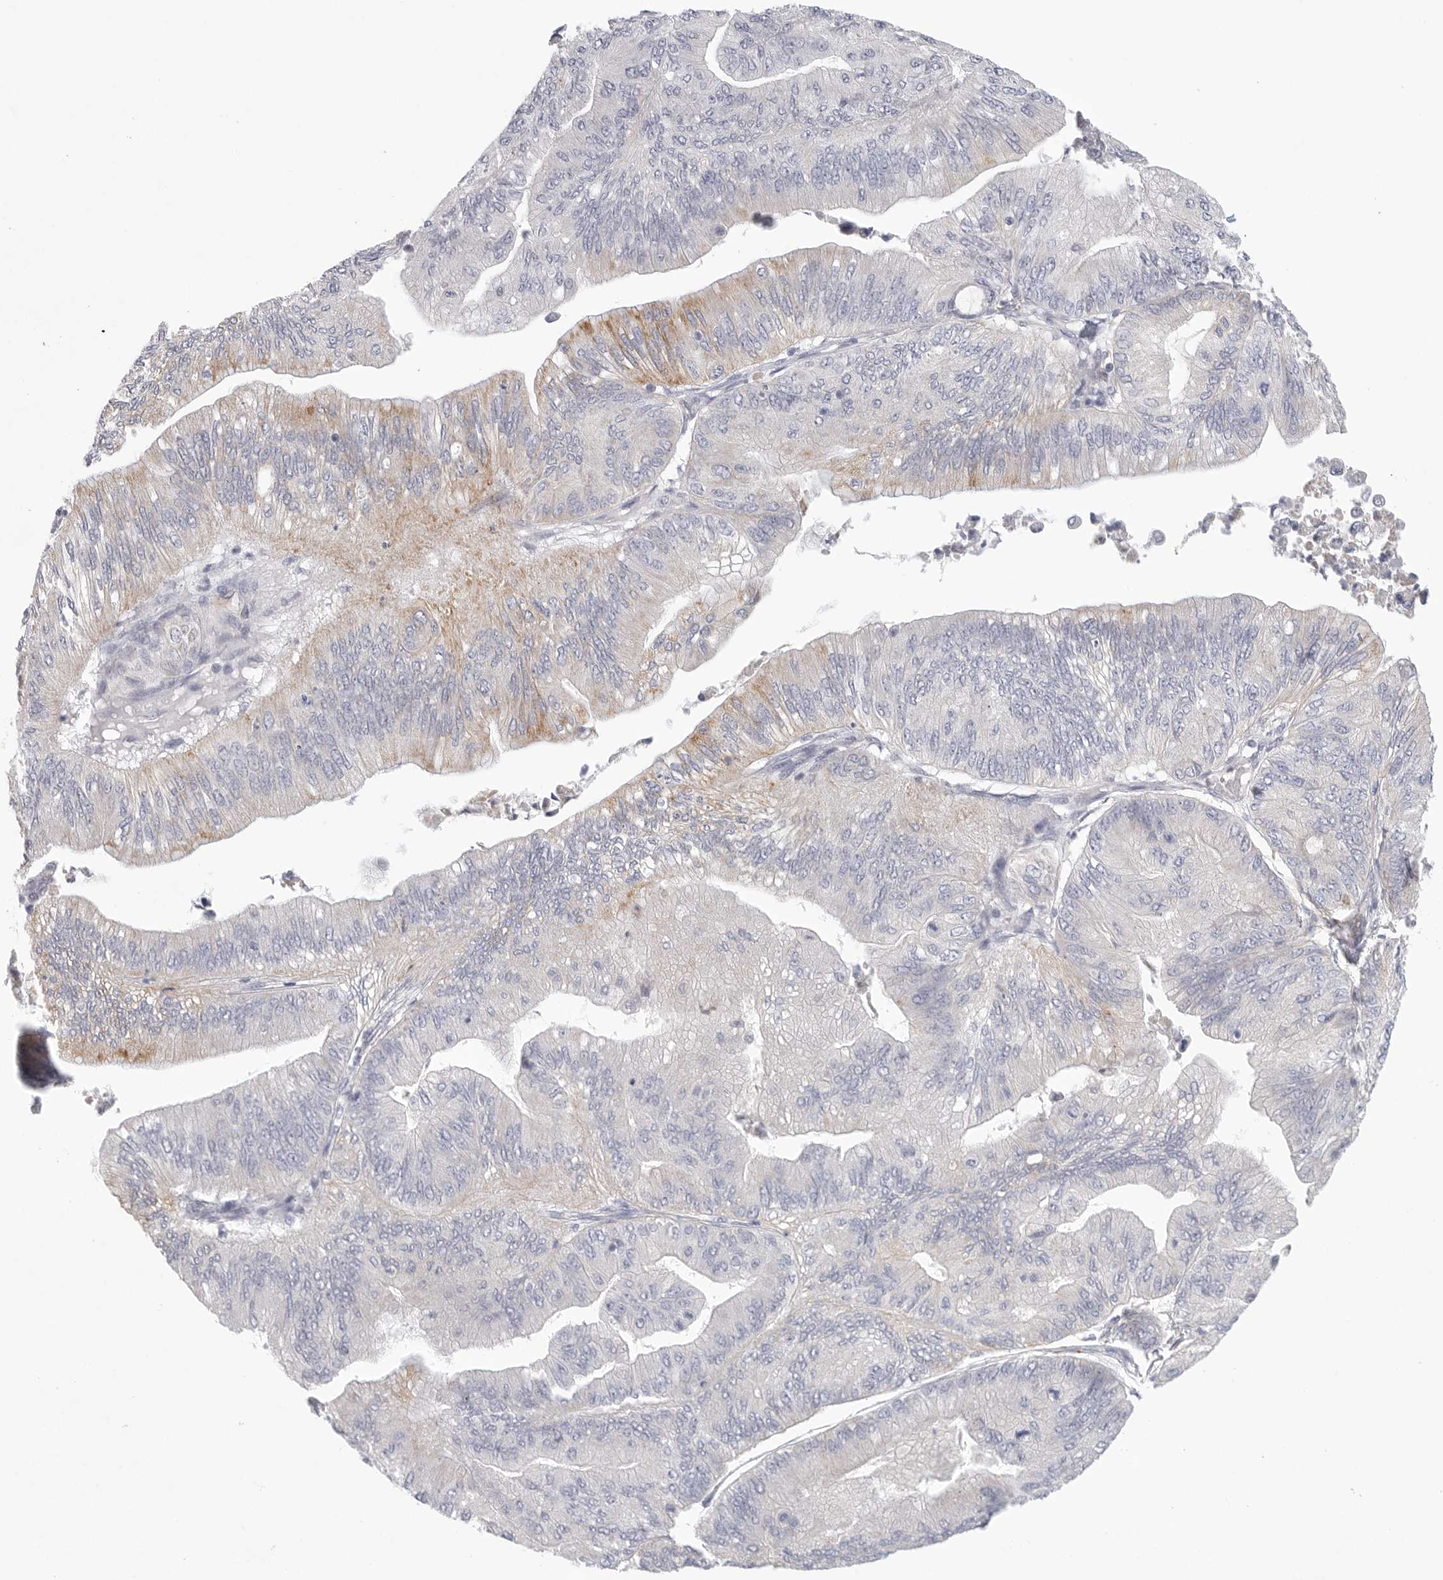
{"staining": {"intensity": "moderate", "quantity": "<25%", "location": "cytoplasmic/membranous"}, "tissue": "ovarian cancer", "cell_type": "Tumor cells", "image_type": "cancer", "snomed": [{"axis": "morphology", "description": "Cystadenocarcinoma, mucinous, NOS"}, {"axis": "topography", "description": "Ovary"}], "caption": "A brown stain labels moderate cytoplasmic/membranous expression of a protein in mucinous cystadenocarcinoma (ovarian) tumor cells.", "gene": "ELP3", "patient": {"sex": "female", "age": 61}}